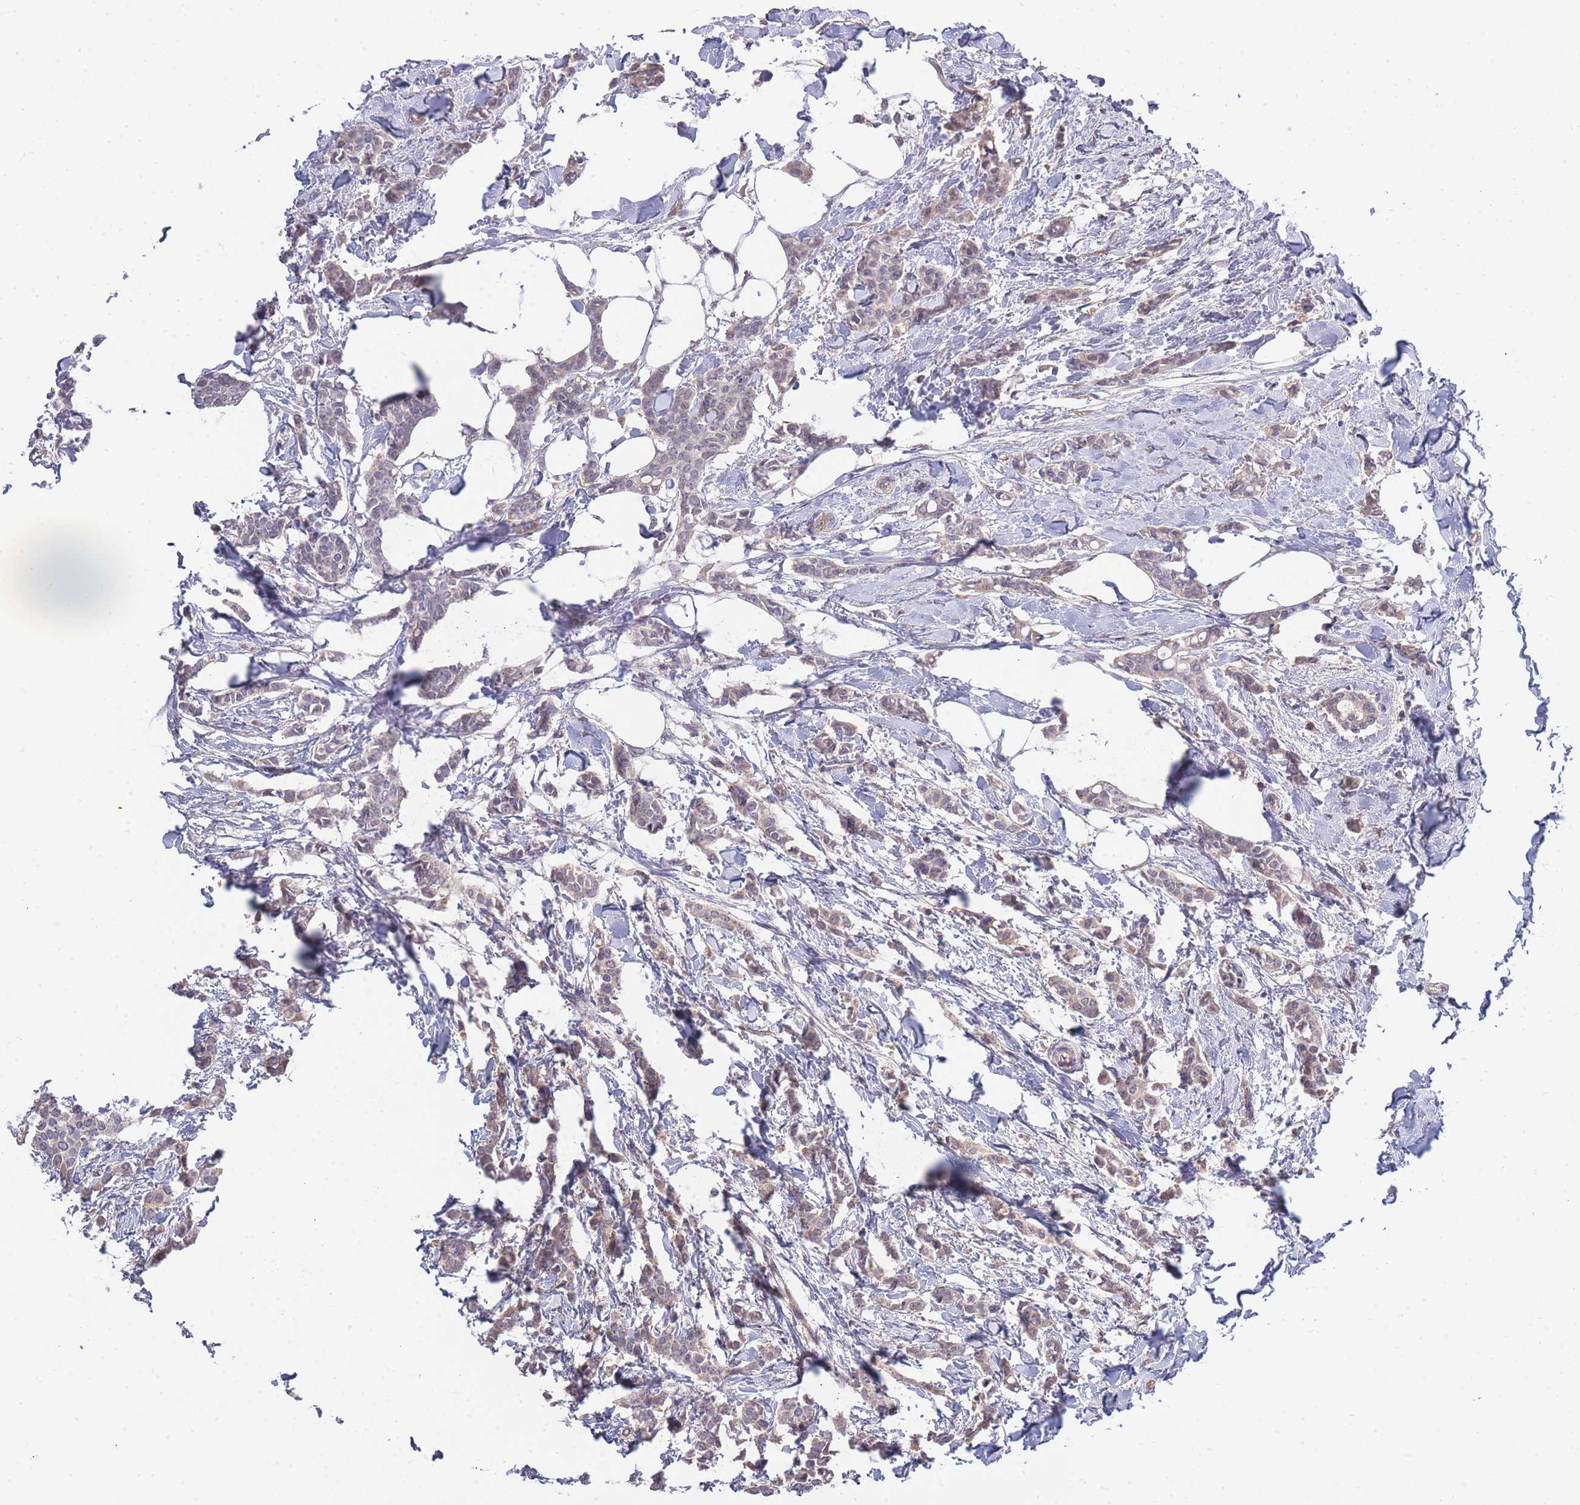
{"staining": {"intensity": "weak", "quantity": "25%-75%", "location": "cytoplasmic/membranous"}, "tissue": "breast cancer", "cell_type": "Tumor cells", "image_type": "cancer", "snomed": [{"axis": "morphology", "description": "Duct carcinoma"}, {"axis": "topography", "description": "Breast"}], "caption": "Breast cancer was stained to show a protein in brown. There is low levels of weak cytoplasmic/membranous positivity in approximately 25%-75% of tumor cells. (DAB = brown stain, brightfield microscopy at high magnification).", "gene": "C19orf25", "patient": {"sex": "female", "age": 41}}